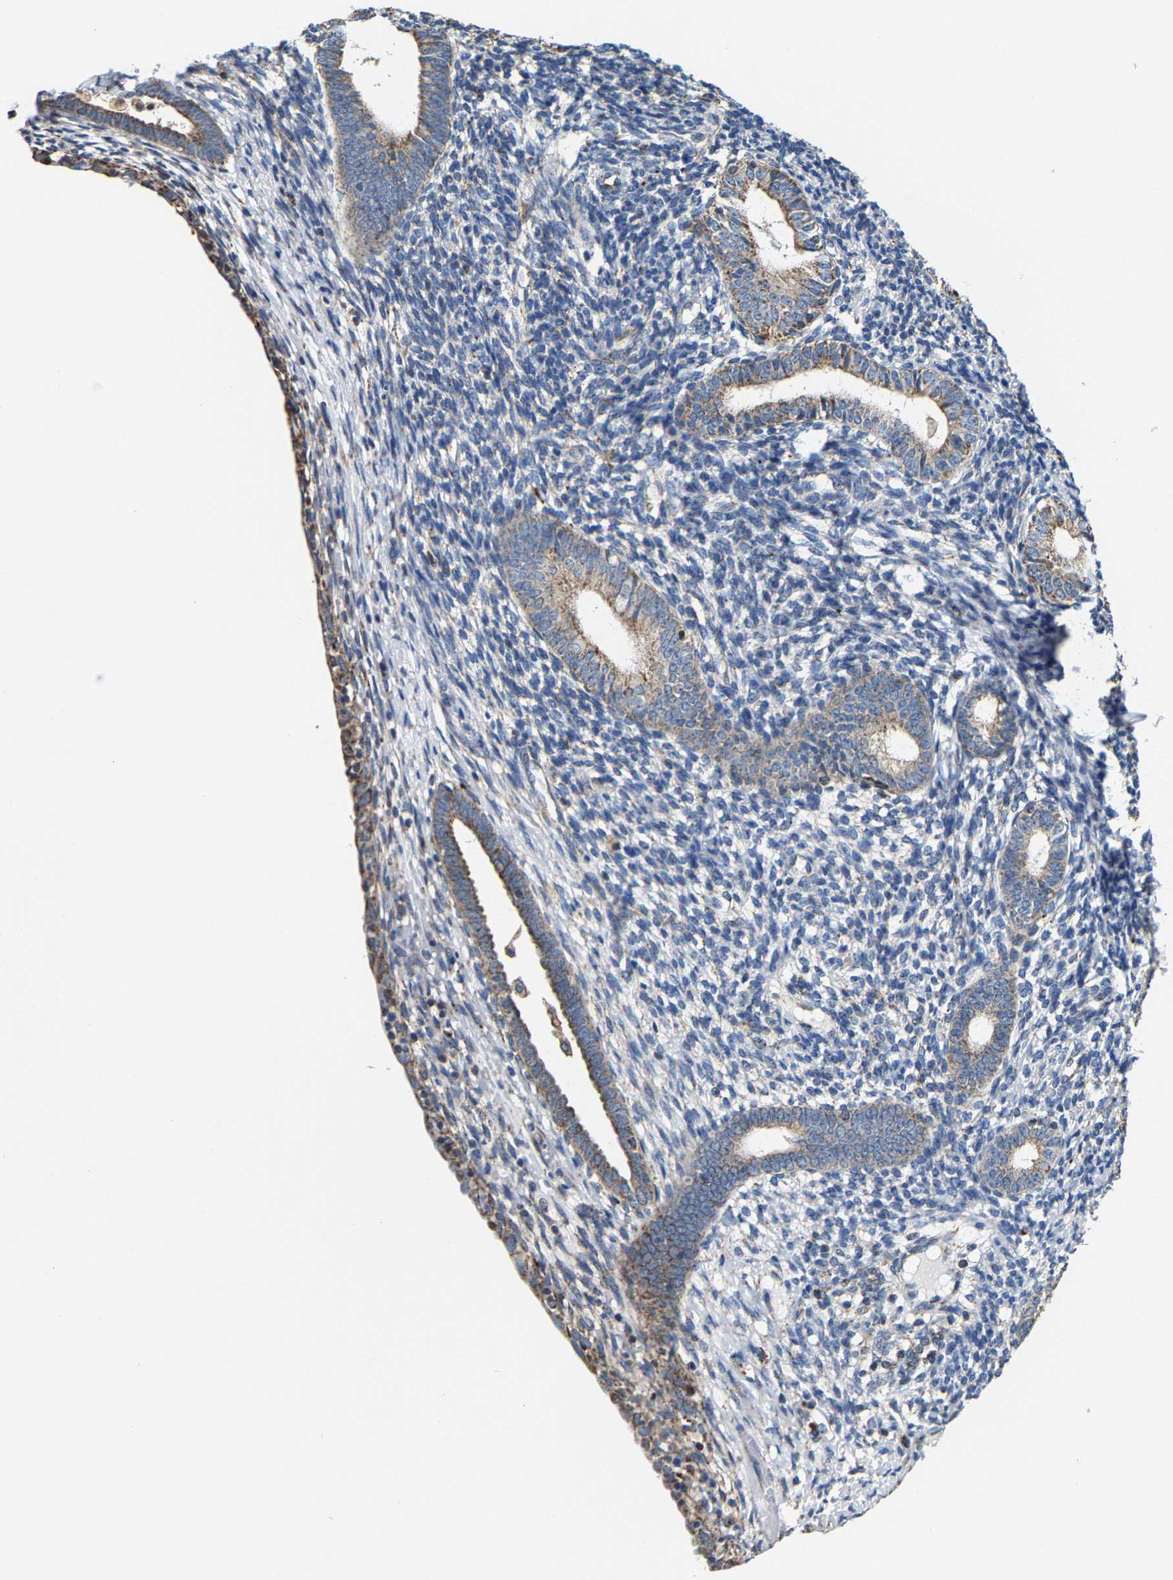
{"staining": {"intensity": "negative", "quantity": "none", "location": "none"}, "tissue": "endometrium", "cell_type": "Cells in endometrial stroma", "image_type": "normal", "snomed": [{"axis": "morphology", "description": "Normal tissue, NOS"}, {"axis": "morphology", "description": "Adenocarcinoma, NOS"}, {"axis": "topography", "description": "Endometrium"}], "caption": "Immunohistochemical staining of benign endometrium reveals no significant staining in cells in endometrial stroma. (DAB (3,3'-diaminobenzidine) IHC with hematoxylin counter stain).", "gene": "SHMT2", "patient": {"sex": "female", "age": 57}}